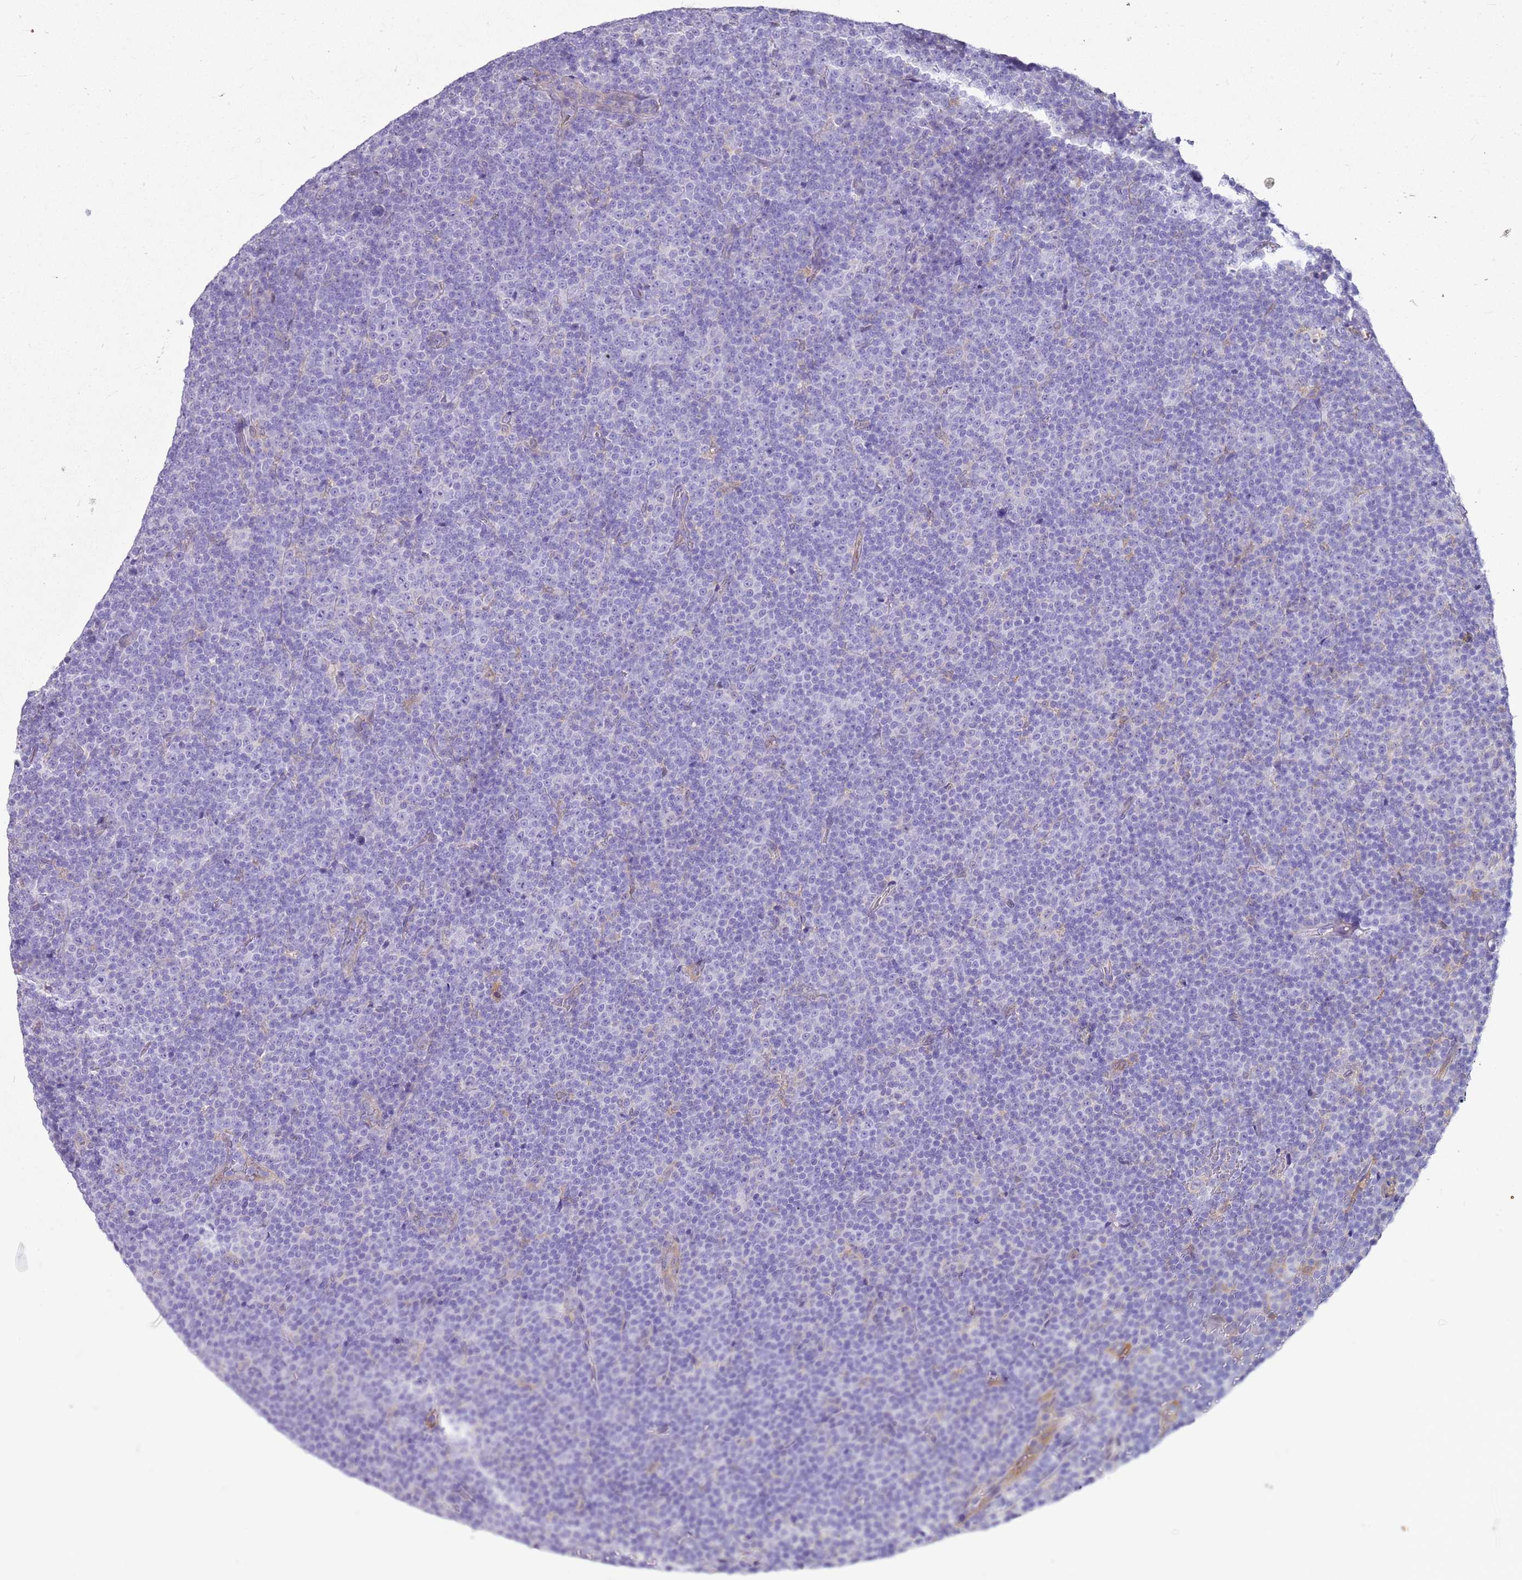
{"staining": {"intensity": "negative", "quantity": "none", "location": "none"}, "tissue": "lymphoma", "cell_type": "Tumor cells", "image_type": "cancer", "snomed": [{"axis": "morphology", "description": "Malignant lymphoma, non-Hodgkin's type, Low grade"}, {"axis": "topography", "description": "Lymph node"}], "caption": "A high-resolution photomicrograph shows IHC staining of malignant lymphoma, non-Hodgkin's type (low-grade), which shows no significant expression in tumor cells.", "gene": "HSPB1", "patient": {"sex": "female", "age": 67}}